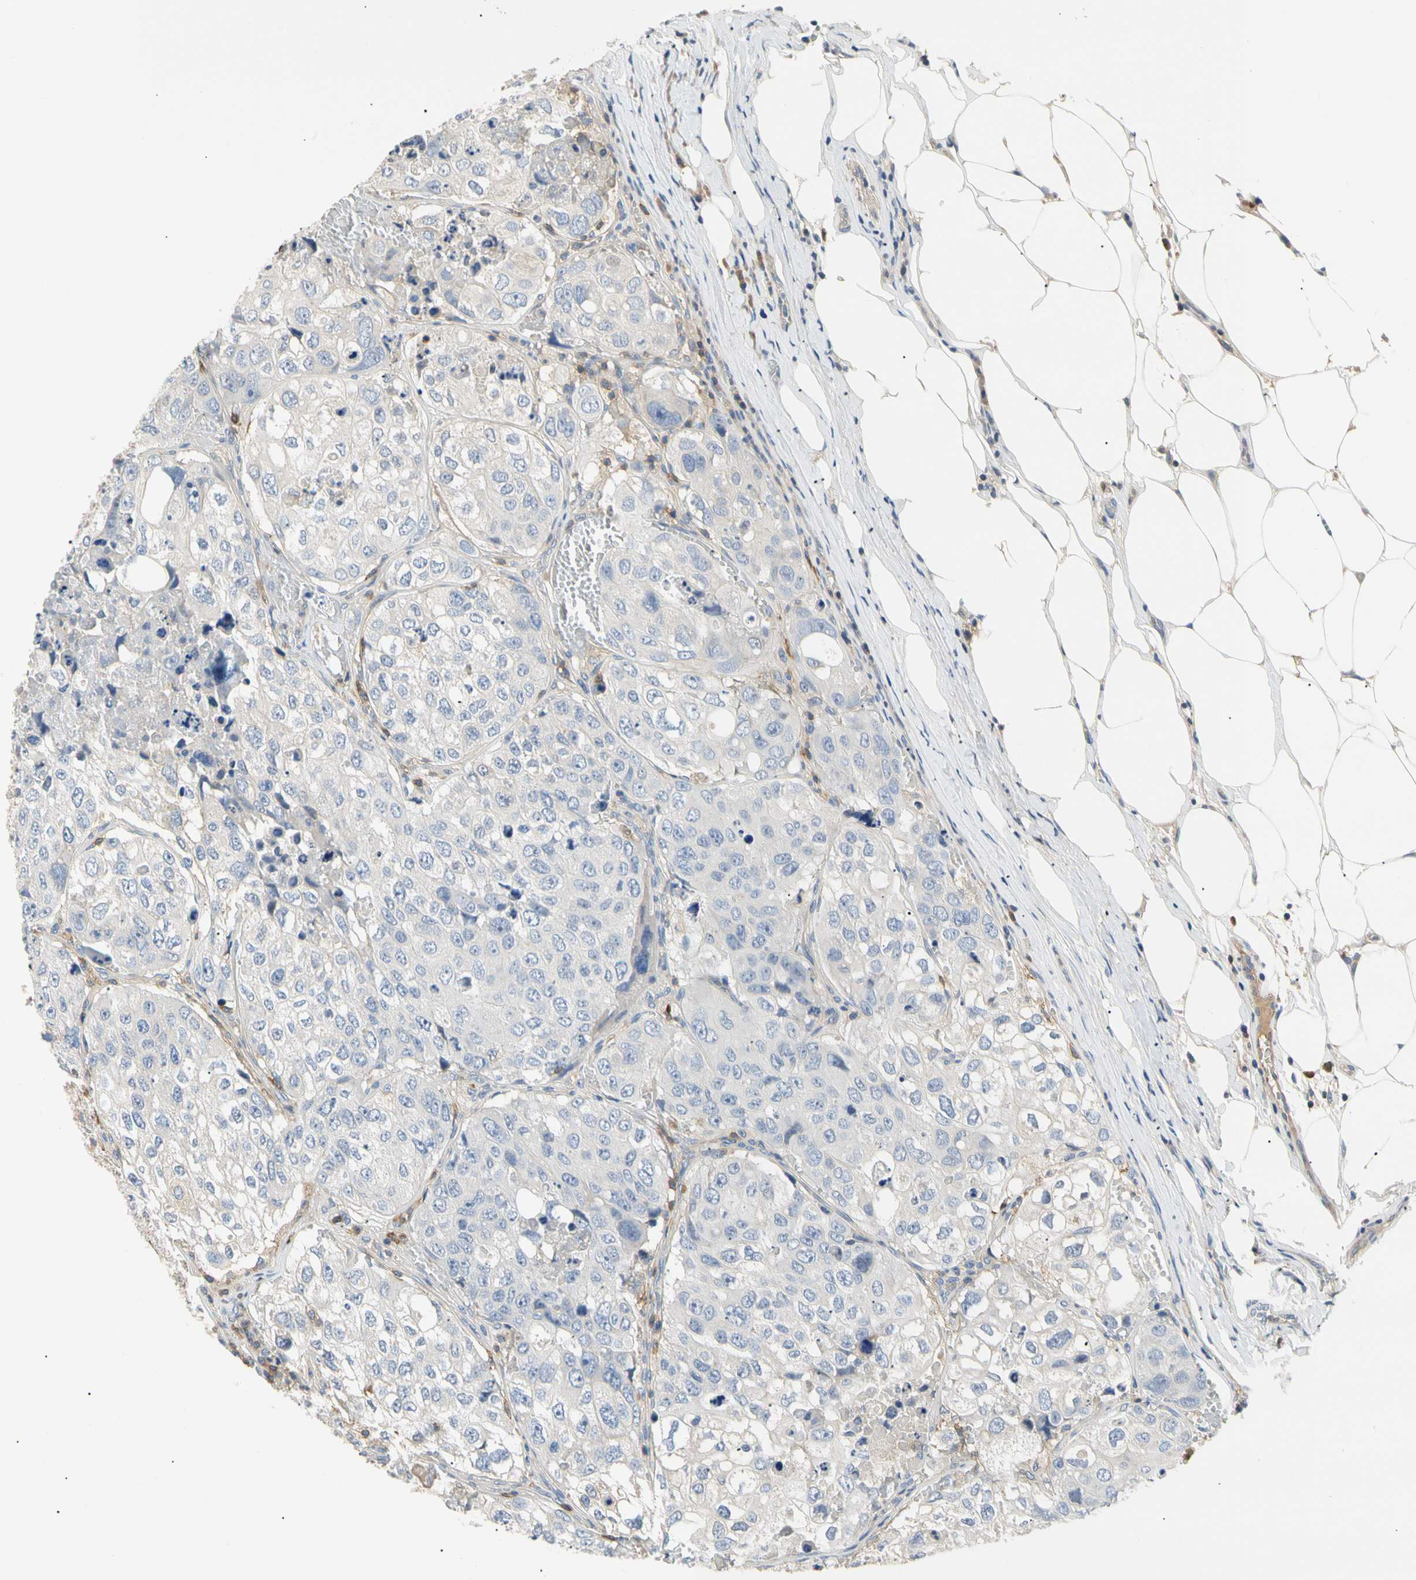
{"staining": {"intensity": "negative", "quantity": "none", "location": "none"}, "tissue": "urothelial cancer", "cell_type": "Tumor cells", "image_type": "cancer", "snomed": [{"axis": "morphology", "description": "Urothelial carcinoma, High grade"}, {"axis": "topography", "description": "Lymph node"}, {"axis": "topography", "description": "Urinary bladder"}], "caption": "Immunohistochemistry photomicrograph of human high-grade urothelial carcinoma stained for a protein (brown), which demonstrates no staining in tumor cells. The staining is performed using DAB brown chromogen with nuclei counter-stained in using hematoxylin.", "gene": "TNFRSF18", "patient": {"sex": "male", "age": 51}}